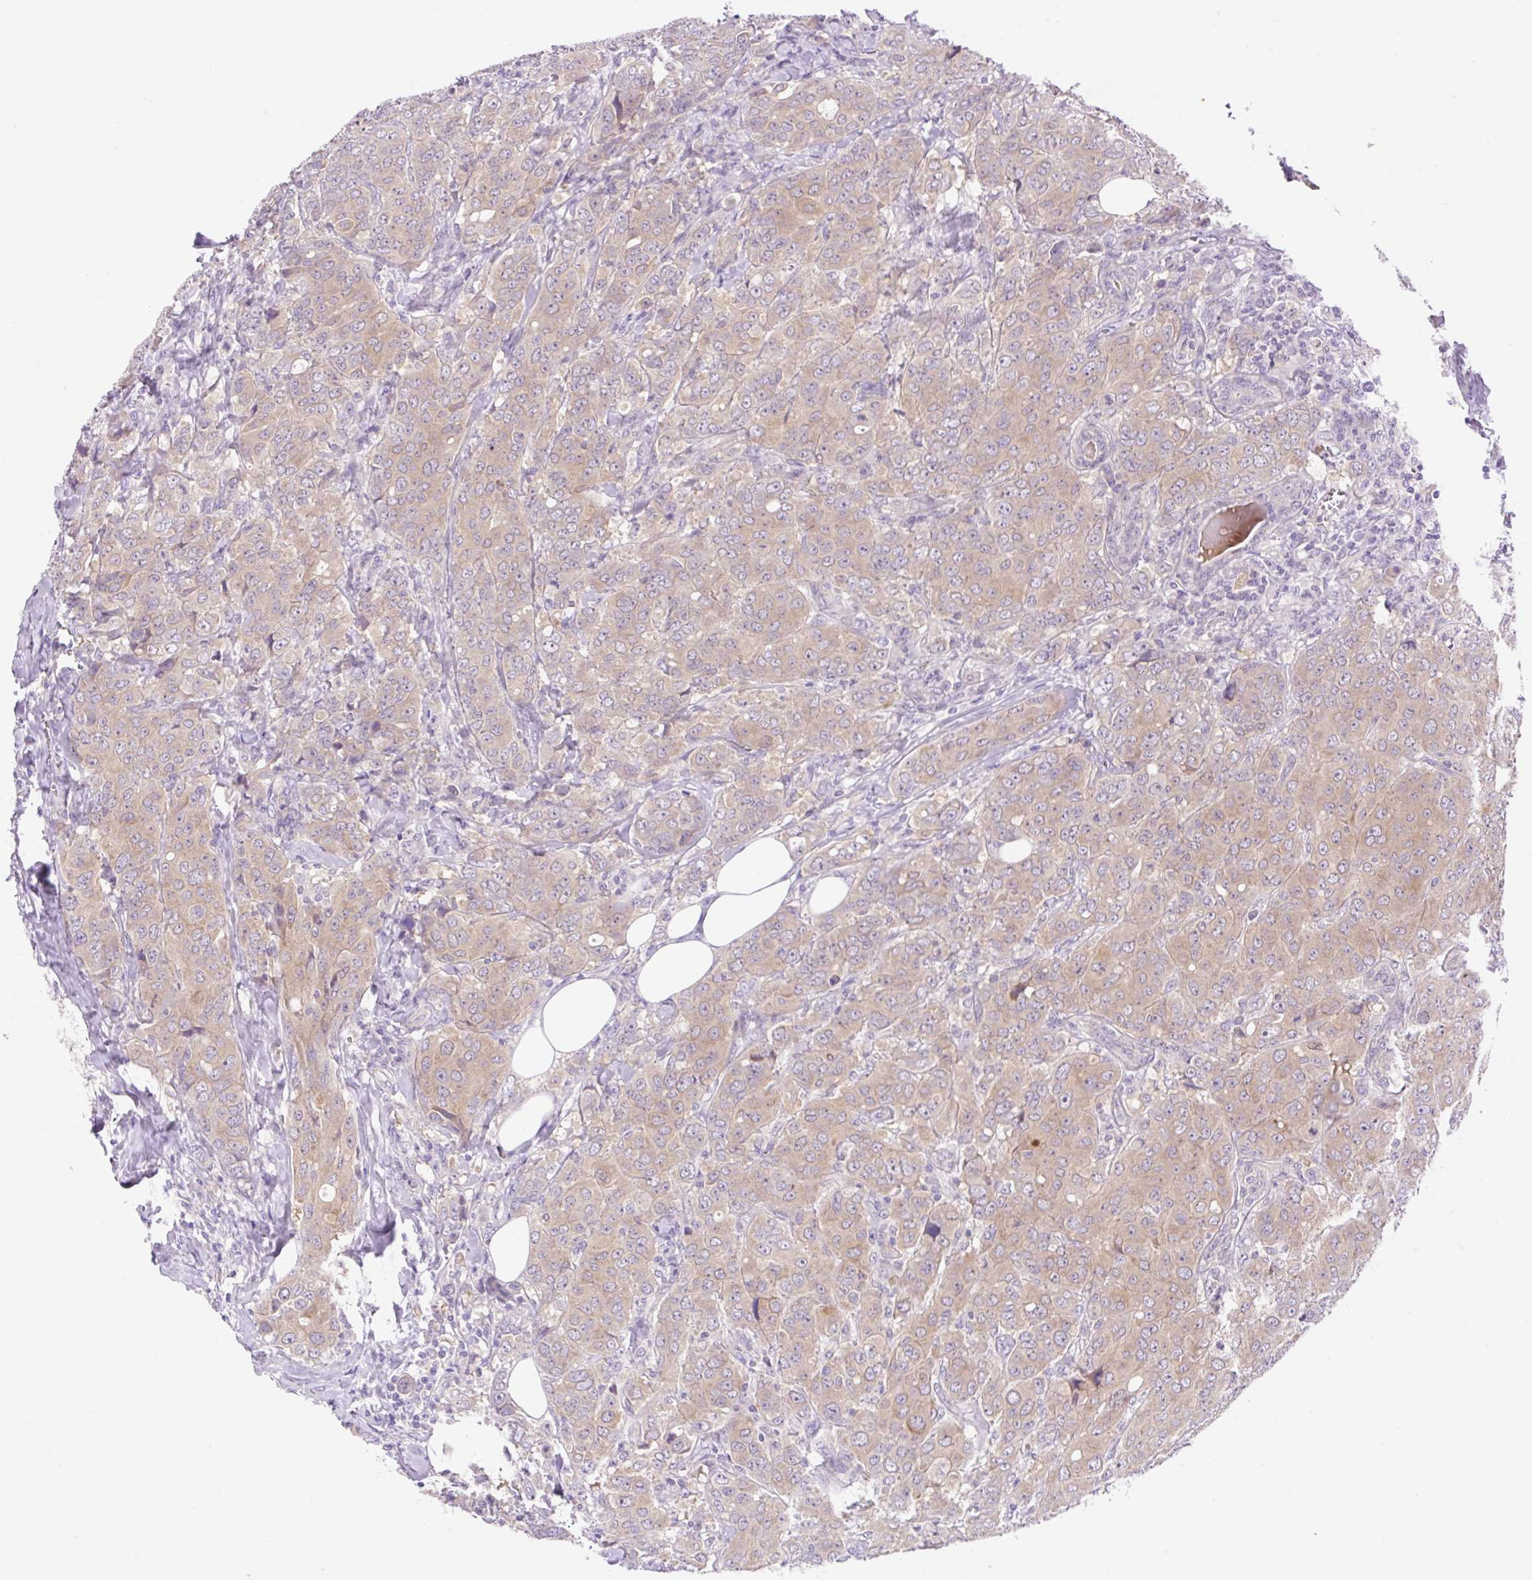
{"staining": {"intensity": "weak", "quantity": ">75%", "location": "cytoplasmic/membranous"}, "tissue": "breast cancer", "cell_type": "Tumor cells", "image_type": "cancer", "snomed": [{"axis": "morphology", "description": "Duct carcinoma"}, {"axis": "topography", "description": "Breast"}], "caption": "This photomicrograph displays breast cancer stained with IHC to label a protein in brown. The cytoplasmic/membranous of tumor cells show weak positivity for the protein. Nuclei are counter-stained blue.", "gene": "LHFPL5", "patient": {"sex": "female", "age": 43}}